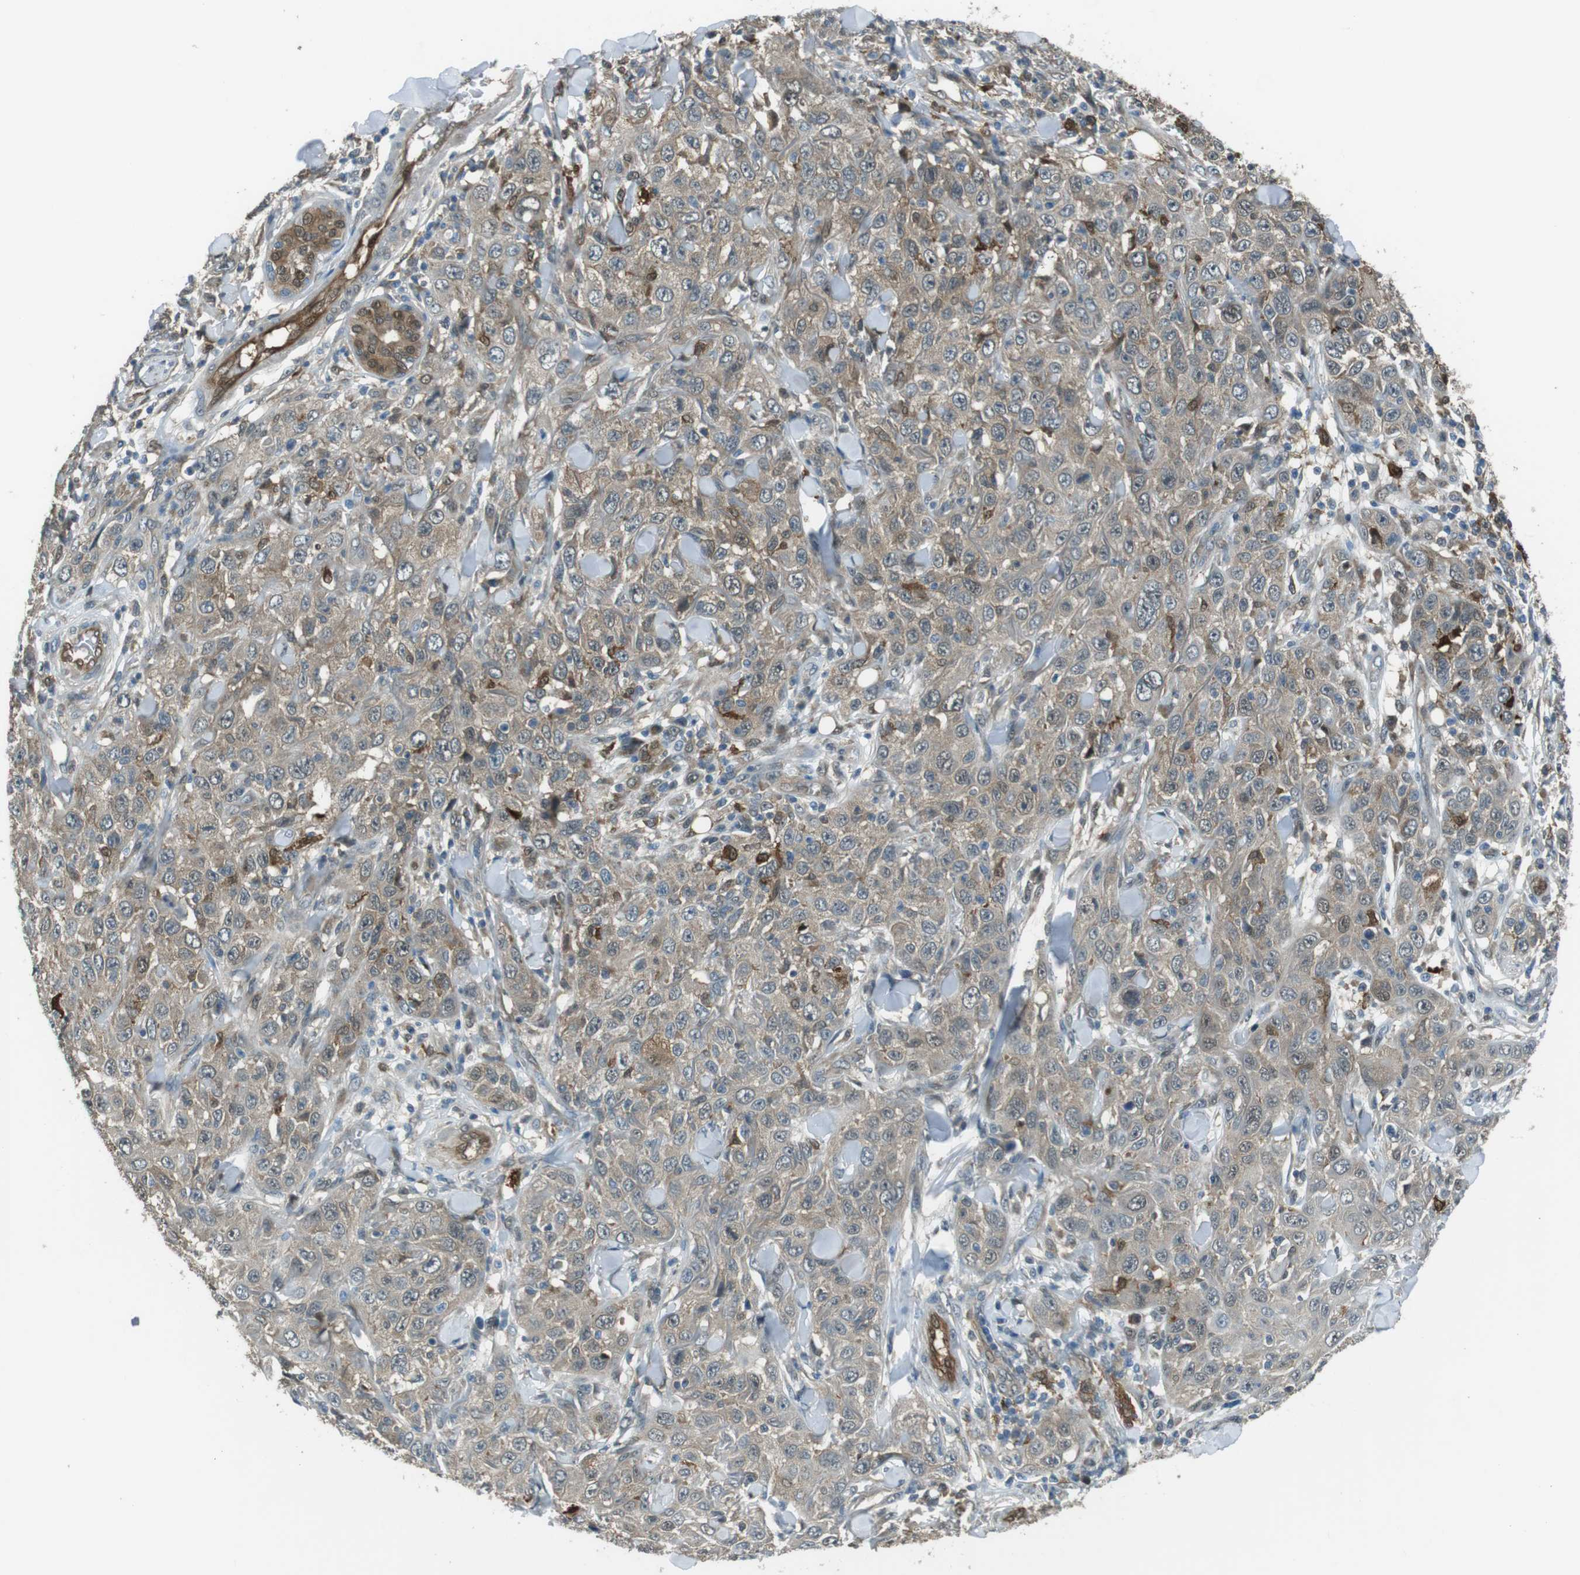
{"staining": {"intensity": "weak", "quantity": ">75%", "location": "cytoplasmic/membranous,nuclear"}, "tissue": "skin cancer", "cell_type": "Tumor cells", "image_type": "cancer", "snomed": [{"axis": "morphology", "description": "Squamous cell carcinoma, NOS"}, {"axis": "topography", "description": "Skin"}], "caption": "A brown stain shows weak cytoplasmic/membranous and nuclear positivity of a protein in human skin cancer (squamous cell carcinoma) tumor cells.", "gene": "MFAP3", "patient": {"sex": "female", "age": 88}}